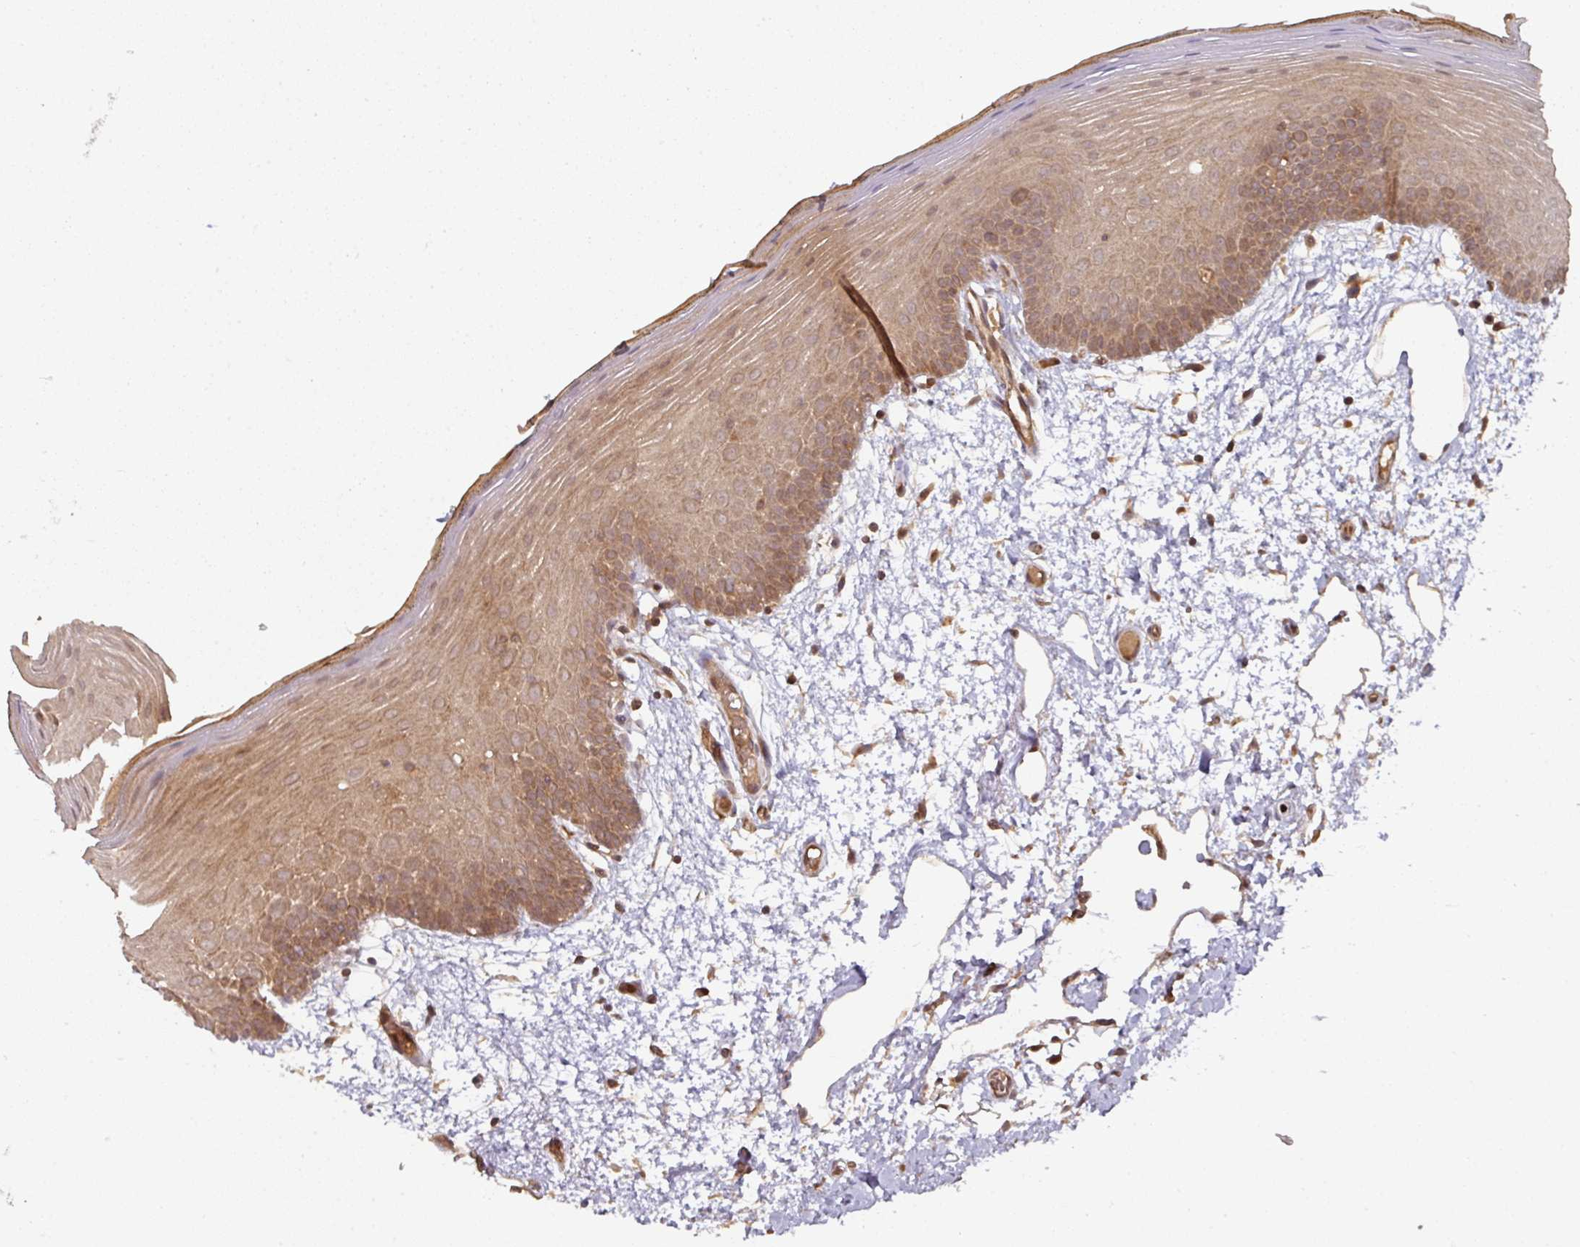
{"staining": {"intensity": "moderate", "quantity": ">75%", "location": "cytoplasmic/membranous"}, "tissue": "oral mucosa", "cell_type": "Squamous epithelial cells", "image_type": "normal", "snomed": [{"axis": "morphology", "description": "Normal tissue, NOS"}, {"axis": "morphology", "description": "Squamous cell carcinoma, NOS"}, {"axis": "topography", "description": "Oral tissue"}, {"axis": "topography", "description": "Head-Neck"}], "caption": "Moderate cytoplasmic/membranous positivity is present in about >75% of squamous epithelial cells in normal oral mucosa.", "gene": "EIF4EBP2", "patient": {"sex": "female", "age": 81}}